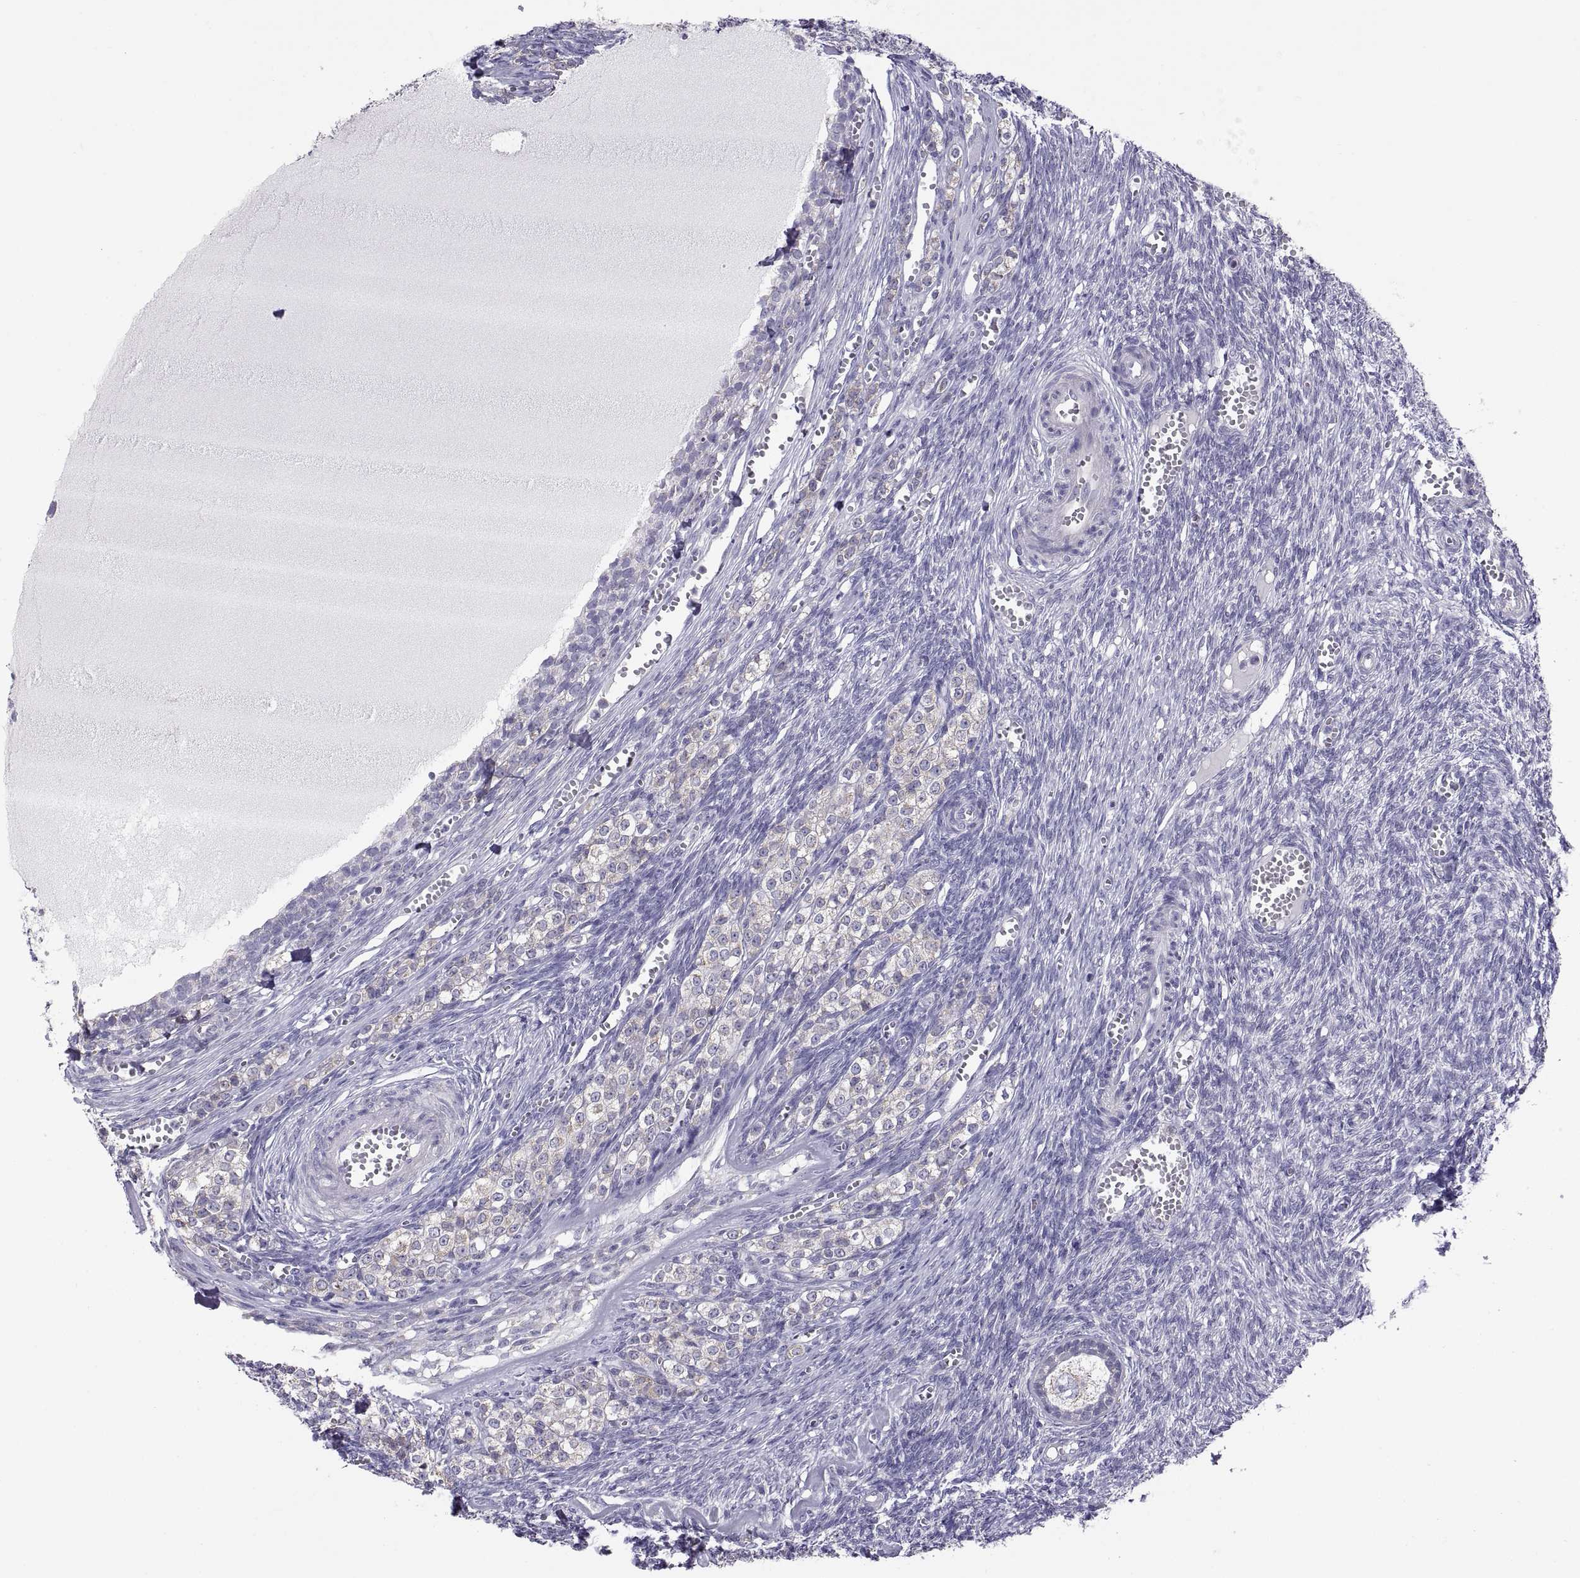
{"staining": {"intensity": "negative", "quantity": "none", "location": "none"}, "tissue": "ovary", "cell_type": "Follicle cells", "image_type": "normal", "snomed": [{"axis": "morphology", "description": "Normal tissue, NOS"}, {"axis": "topography", "description": "Ovary"}], "caption": "The histopathology image exhibits no staining of follicle cells in unremarkable ovary. (Stains: DAB immunohistochemistry (IHC) with hematoxylin counter stain, Microscopy: brightfield microscopy at high magnification).", "gene": "TNNC1", "patient": {"sex": "female", "age": 43}}